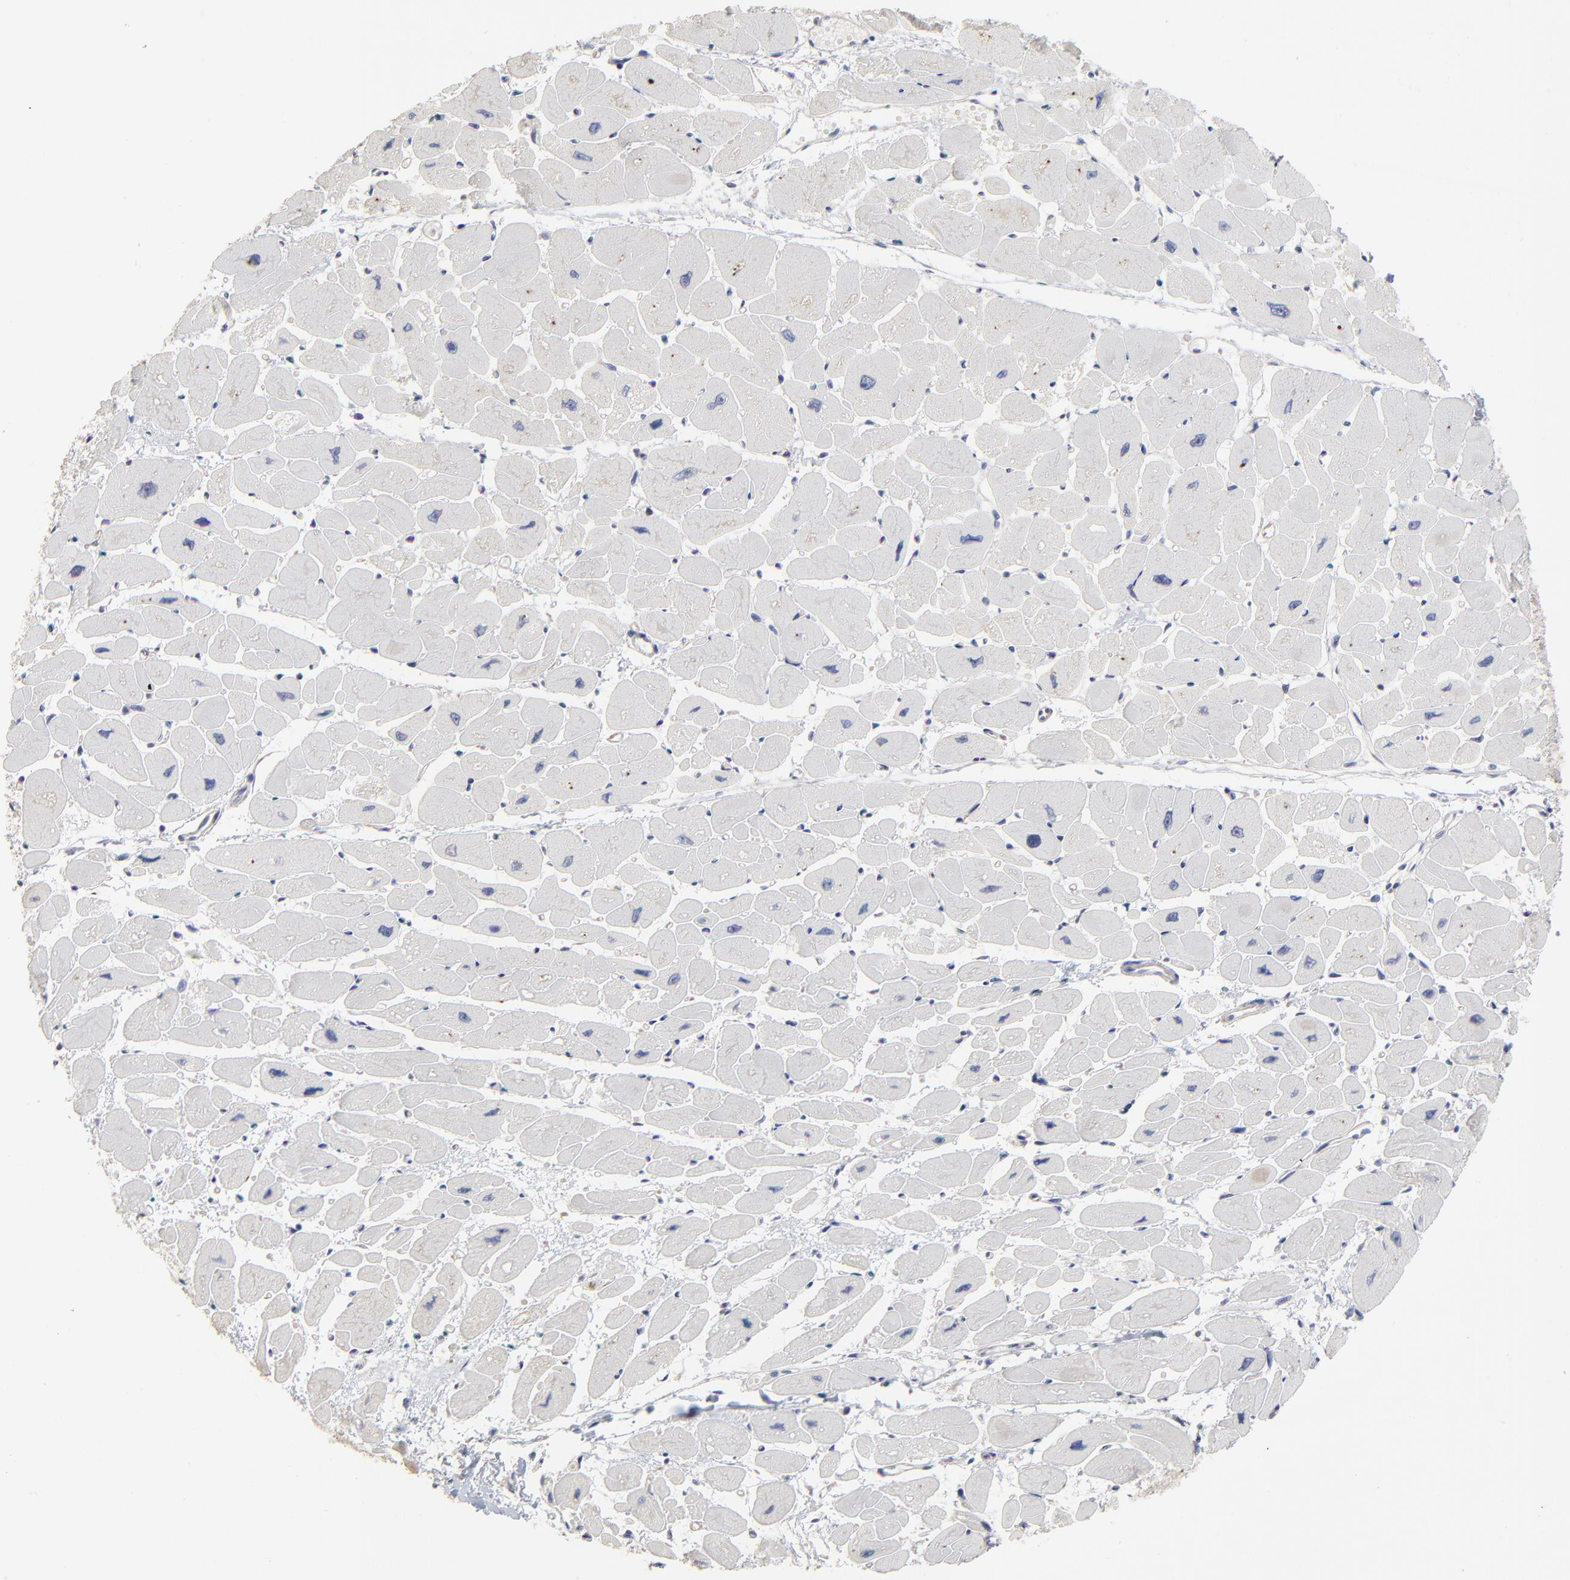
{"staining": {"intensity": "weak", "quantity": "<25%", "location": "cytoplasmic/membranous"}, "tissue": "heart muscle", "cell_type": "Cardiomyocytes", "image_type": "normal", "snomed": [{"axis": "morphology", "description": "Normal tissue, NOS"}, {"axis": "topography", "description": "Heart"}], "caption": "Immunohistochemistry of unremarkable human heart muscle exhibits no positivity in cardiomyocytes.", "gene": "MAGEA10", "patient": {"sex": "female", "age": 54}}